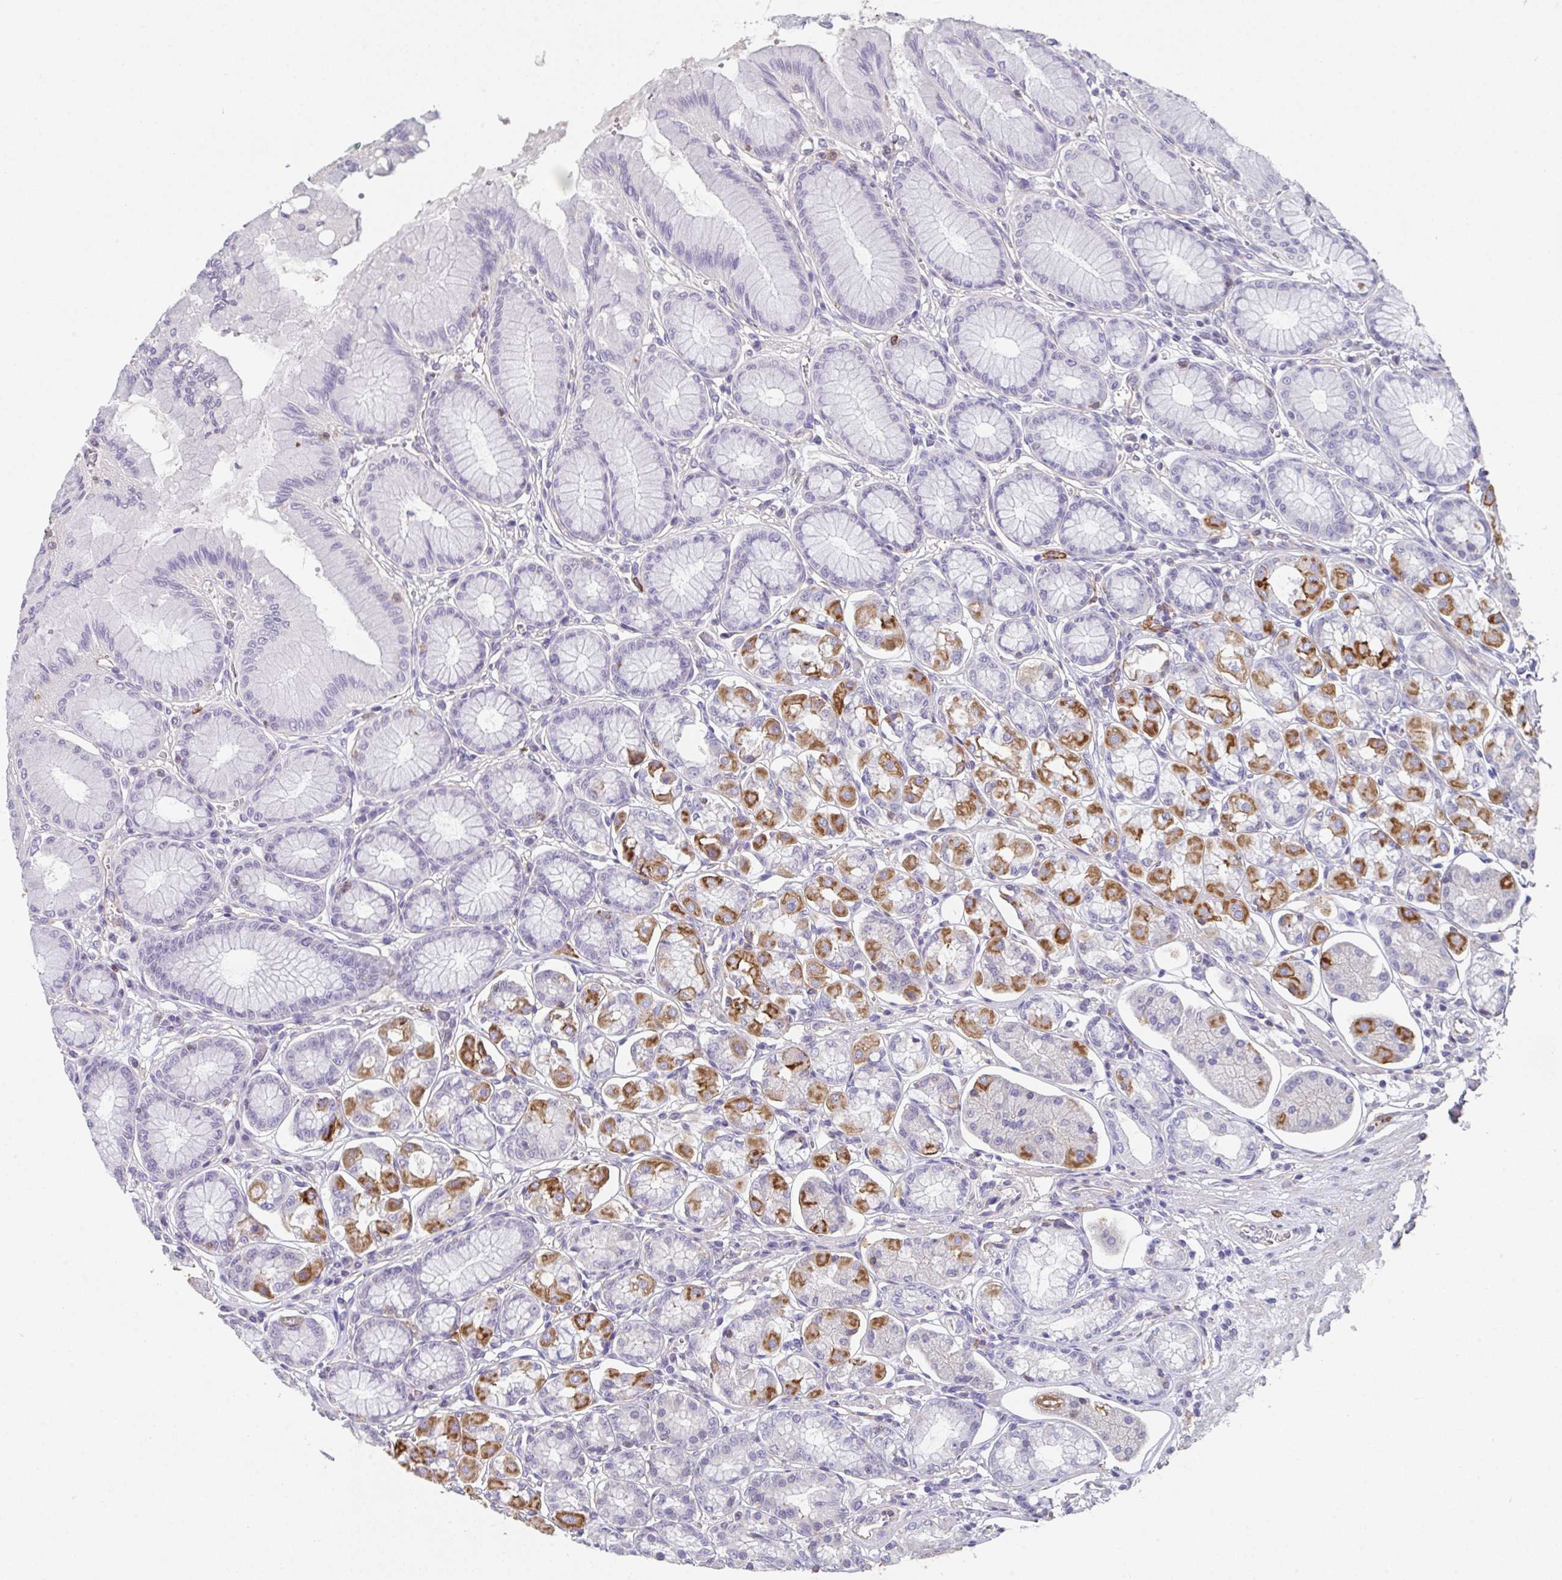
{"staining": {"intensity": "strong", "quantity": "<25%", "location": "cytoplasmic/membranous"}, "tissue": "stomach", "cell_type": "Glandular cells", "image_type": "normal", "snomed": [{"axis": "morphology", "description": "Normal tissue, NOS"}, {"axis": "topography", "description": "Stomach"}, {"axis": "topography", "description": "Stomach, lower"}], "caption": "Immunohistochemistry image of normal stomach: stomach stained using immunohistochemistry displays medium levels of strong protein expression localized specifically in the cytoplasmic/membranous of glandular cells, appearing as a cytoplasmic/membranous brown color.", "gene": "DBN1", "patient": {"sex": "male", "age": 76}}